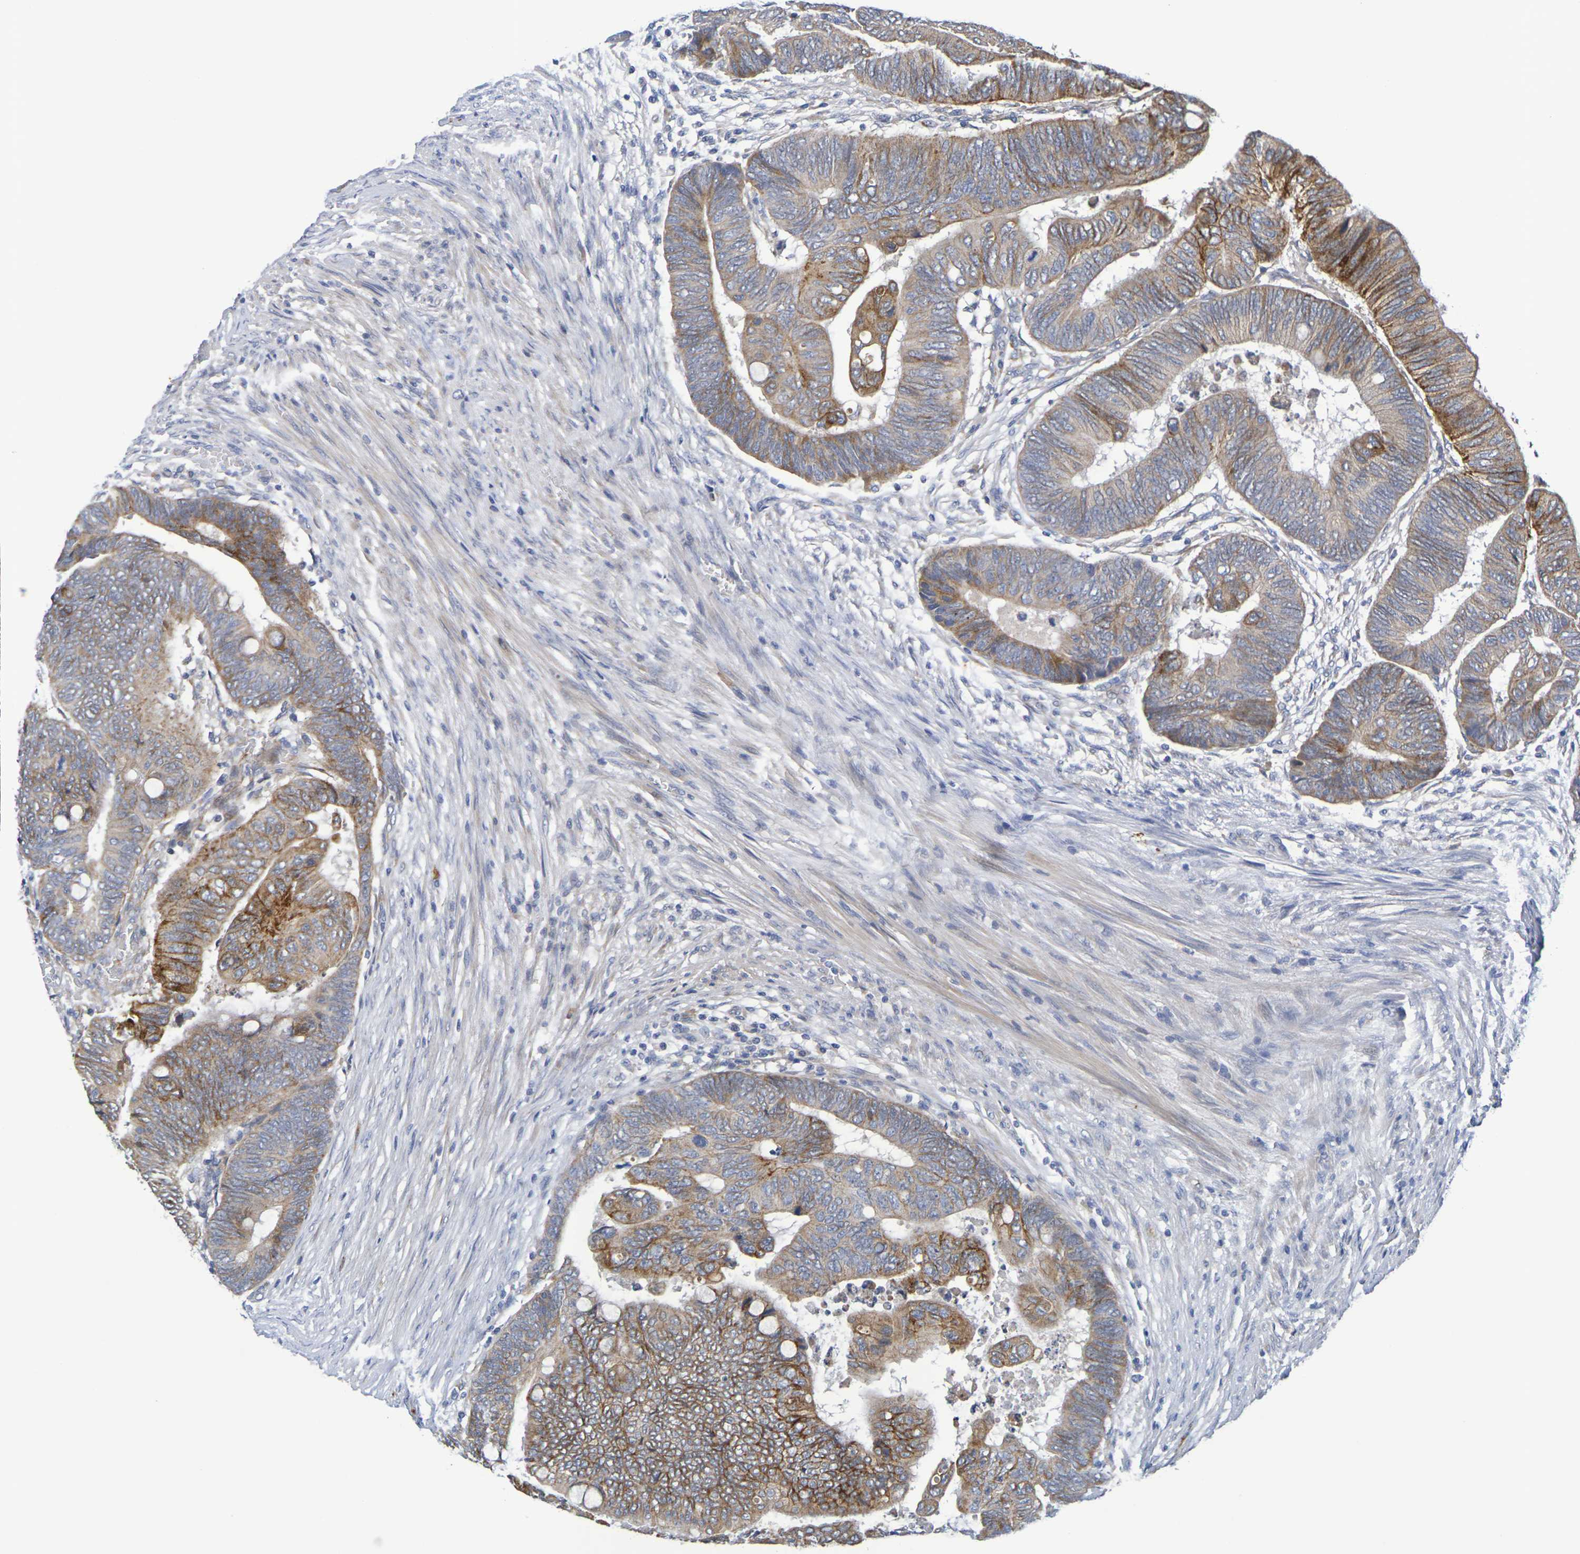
{"staining": {"intensity": "moderate", "quantity": "25%-75%", "location": "cytoplasmic/membranous"}, "tissue": "colorectal cancer", "cell_type": "Tumor cells", "image_type": "cancer", "snomed": [{"axis": "morphology", "description": "Normal tissue, NOS"}, {"axis": "morphology", "description": "Adenocarcinoma, NOS"}, {"axis": "topography", "description": "Rectum"}, {"axis": "topography", "description": "Peripheral nerve tissue"}], "caption": "Protein expression analysis of human colorectal cancer reveals moderate cytoplasmic/membranous expression in about 25%-75% of tumor cells.", "gene": "SDC4", "patient": {"sex": "male", "age": 92}}